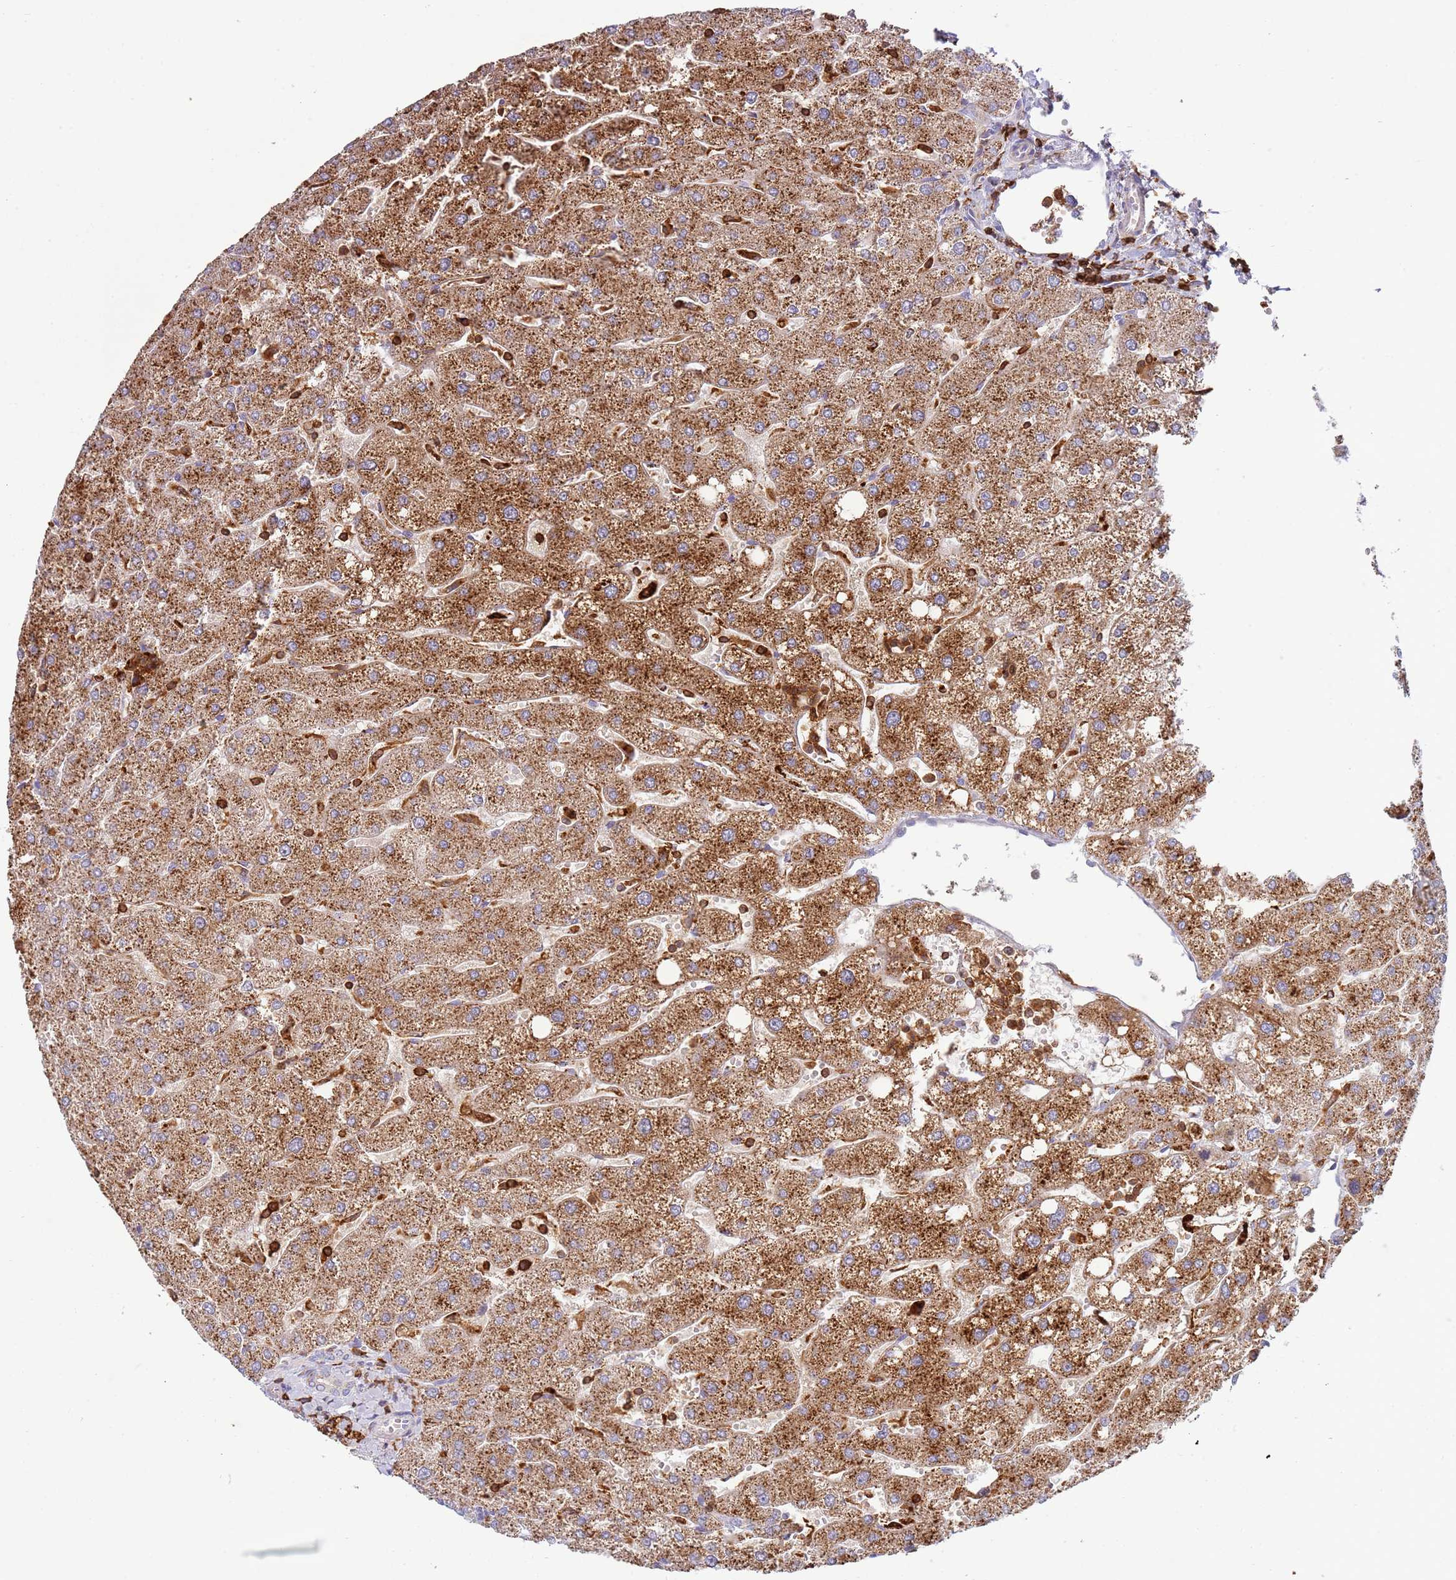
{"staining": {"intensity": "negative", "quantity": "none", "location": "none"}, "tissue": "liver", "cell_type": "Cholangiocytes", "image_type": "normal", "snomed": [{"axis": "morphology", "description": "Normal tissue, NOS"}, {"axis": "topography", "description": "Liver"}], "caption": "Cholangiocytes are negative for brown protein staining in normal liver. (Brightfield microscopy of DAB (3,3'-diaminobenzidine) IHC at high magnification).", "gene": "TTPAL", "patient": {"sex": "male", "age": 67}}